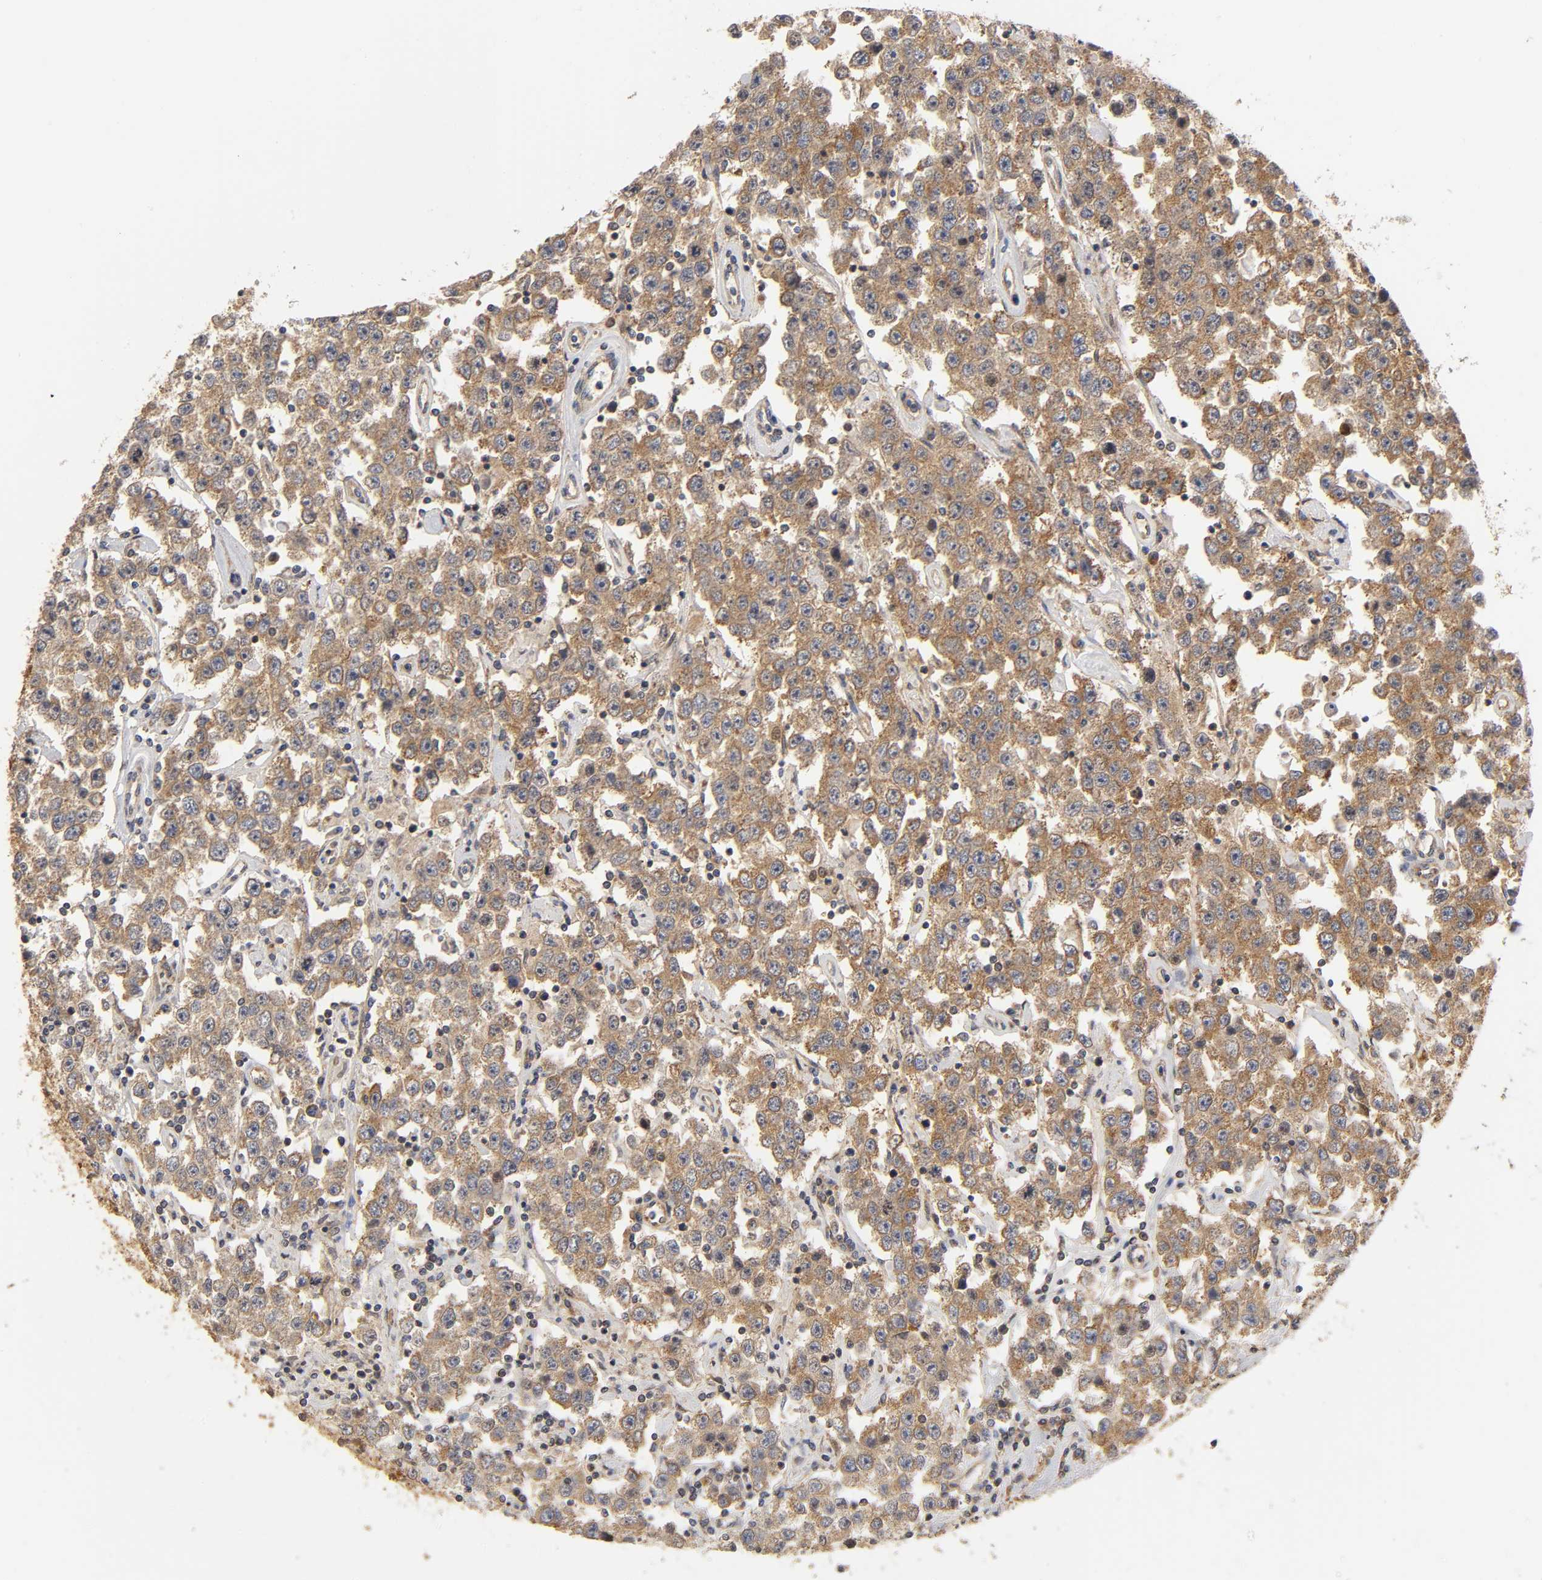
{"staining": {"intensity": "strong", "quantity": ">75%", "location": "cytoplasmic/membranous"}, "tissue": "testis cancer", "cell_type": "Tumor cells", "image_type": "cancer", "snomed": [{"axis": "morphology", "description": "Seminoma, NOS"}, {"axis": "topography", "description": "Testis"}], "caption": "Testis seminoma stained for a protein demonstrates strong cytoplasmic/membranous positivity in tumor cells.", "gene": "PAFAH1B1", "patient": {"sex": "male", "age": 52}}